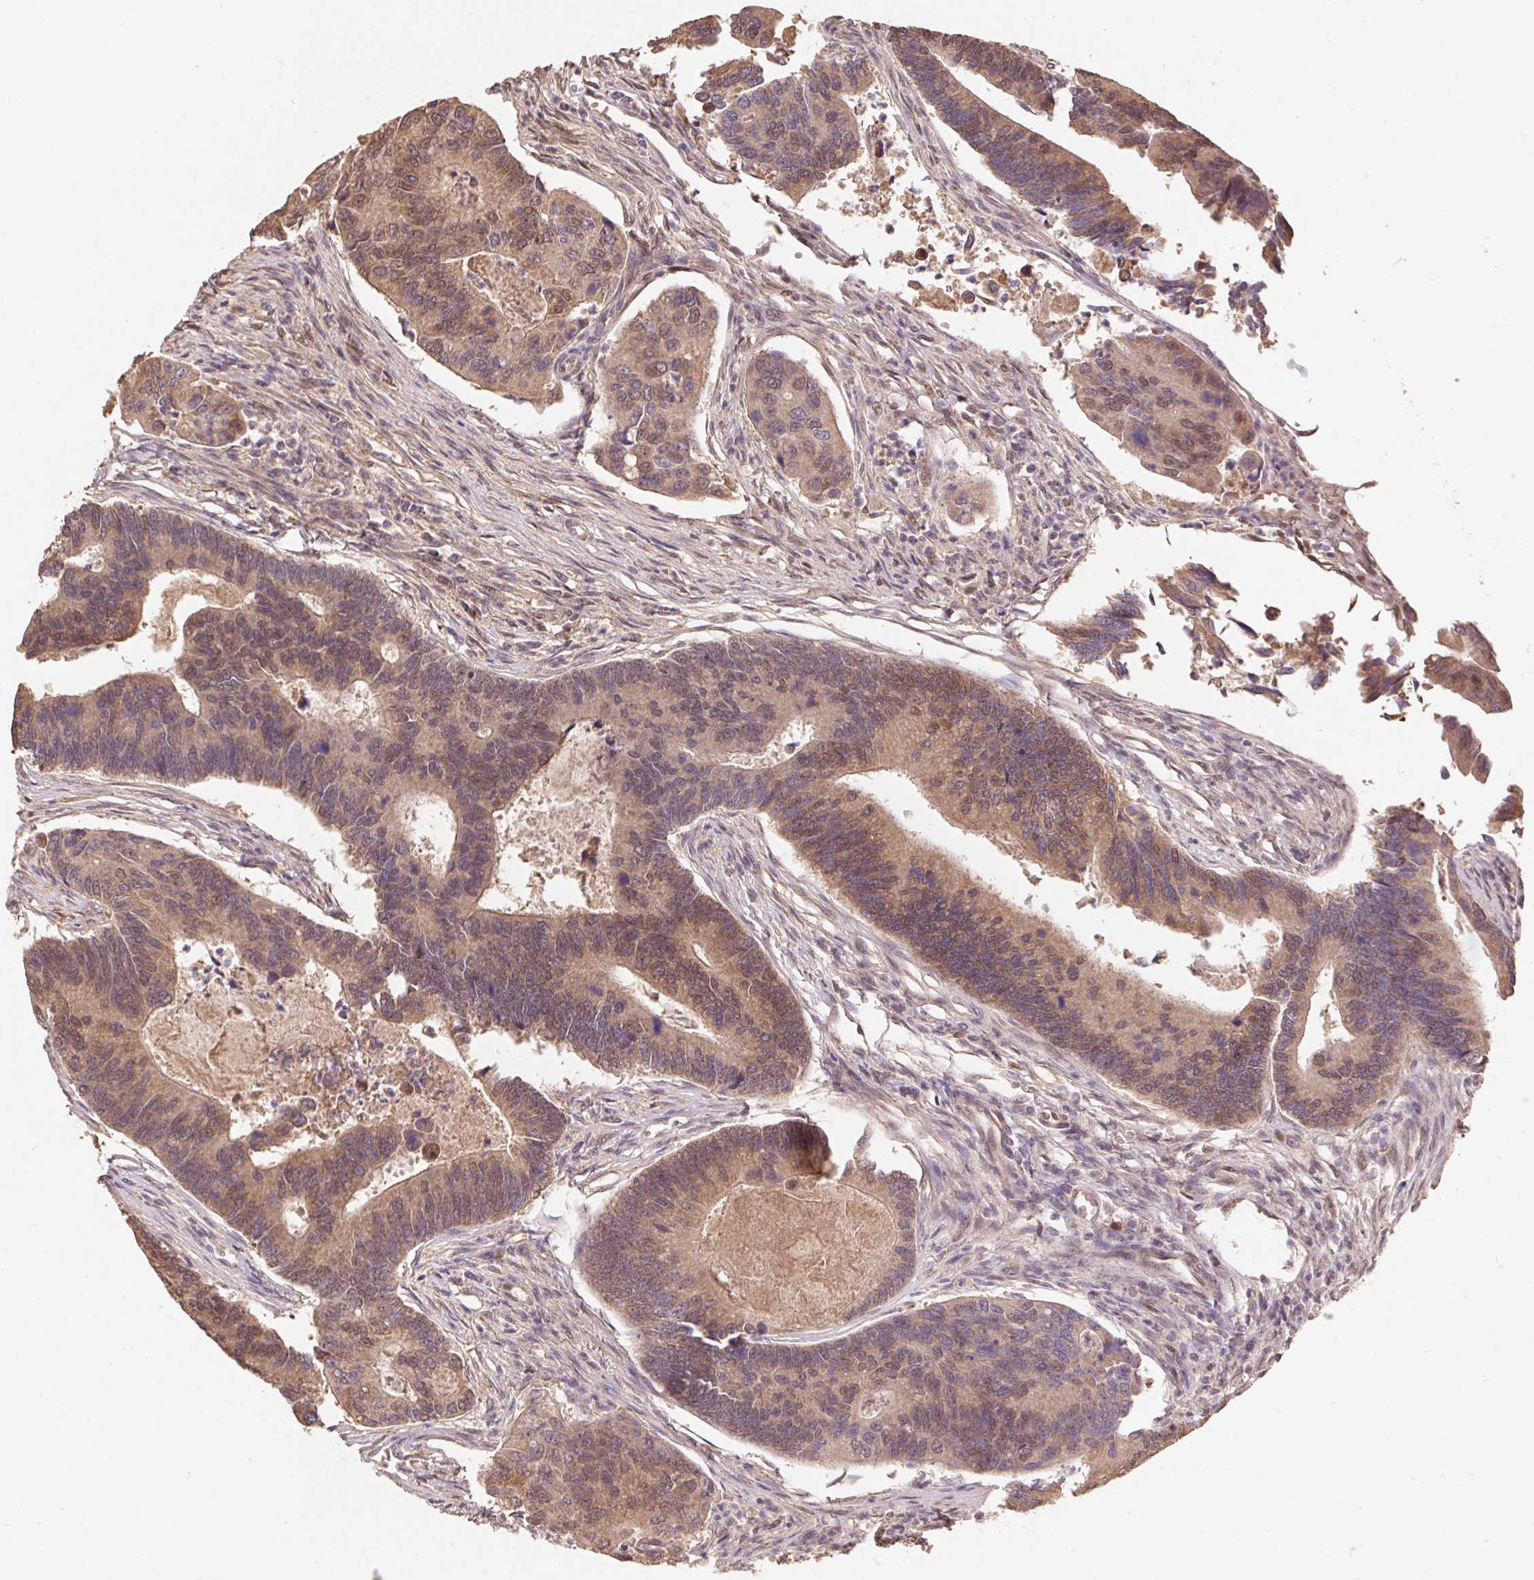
{"staining": {"intensity": "weak", "quantity": "25%-75%", "location": "cytoplasmic/membranous,nuclear"}, "tissue": "colorectal cancer", "cell_type": "Tumor cells", "image_type": "cancer", "snomed": [{"axis": "morphology", "description": "Adenocarcinoma, NOS"}, {"axis": "topography", "description": "Colon"}], "caption": "Tumor cells exhibit weak cytoplasmic/membranous and nuclear expression in about 25%-75% of cells in colorectal cancer (adenocarcinoma). (DAB = brown stain, brightfield microscopy at high magnification).", "gene": "CUTA", "patient": {"sex": "female", "age": 67}}